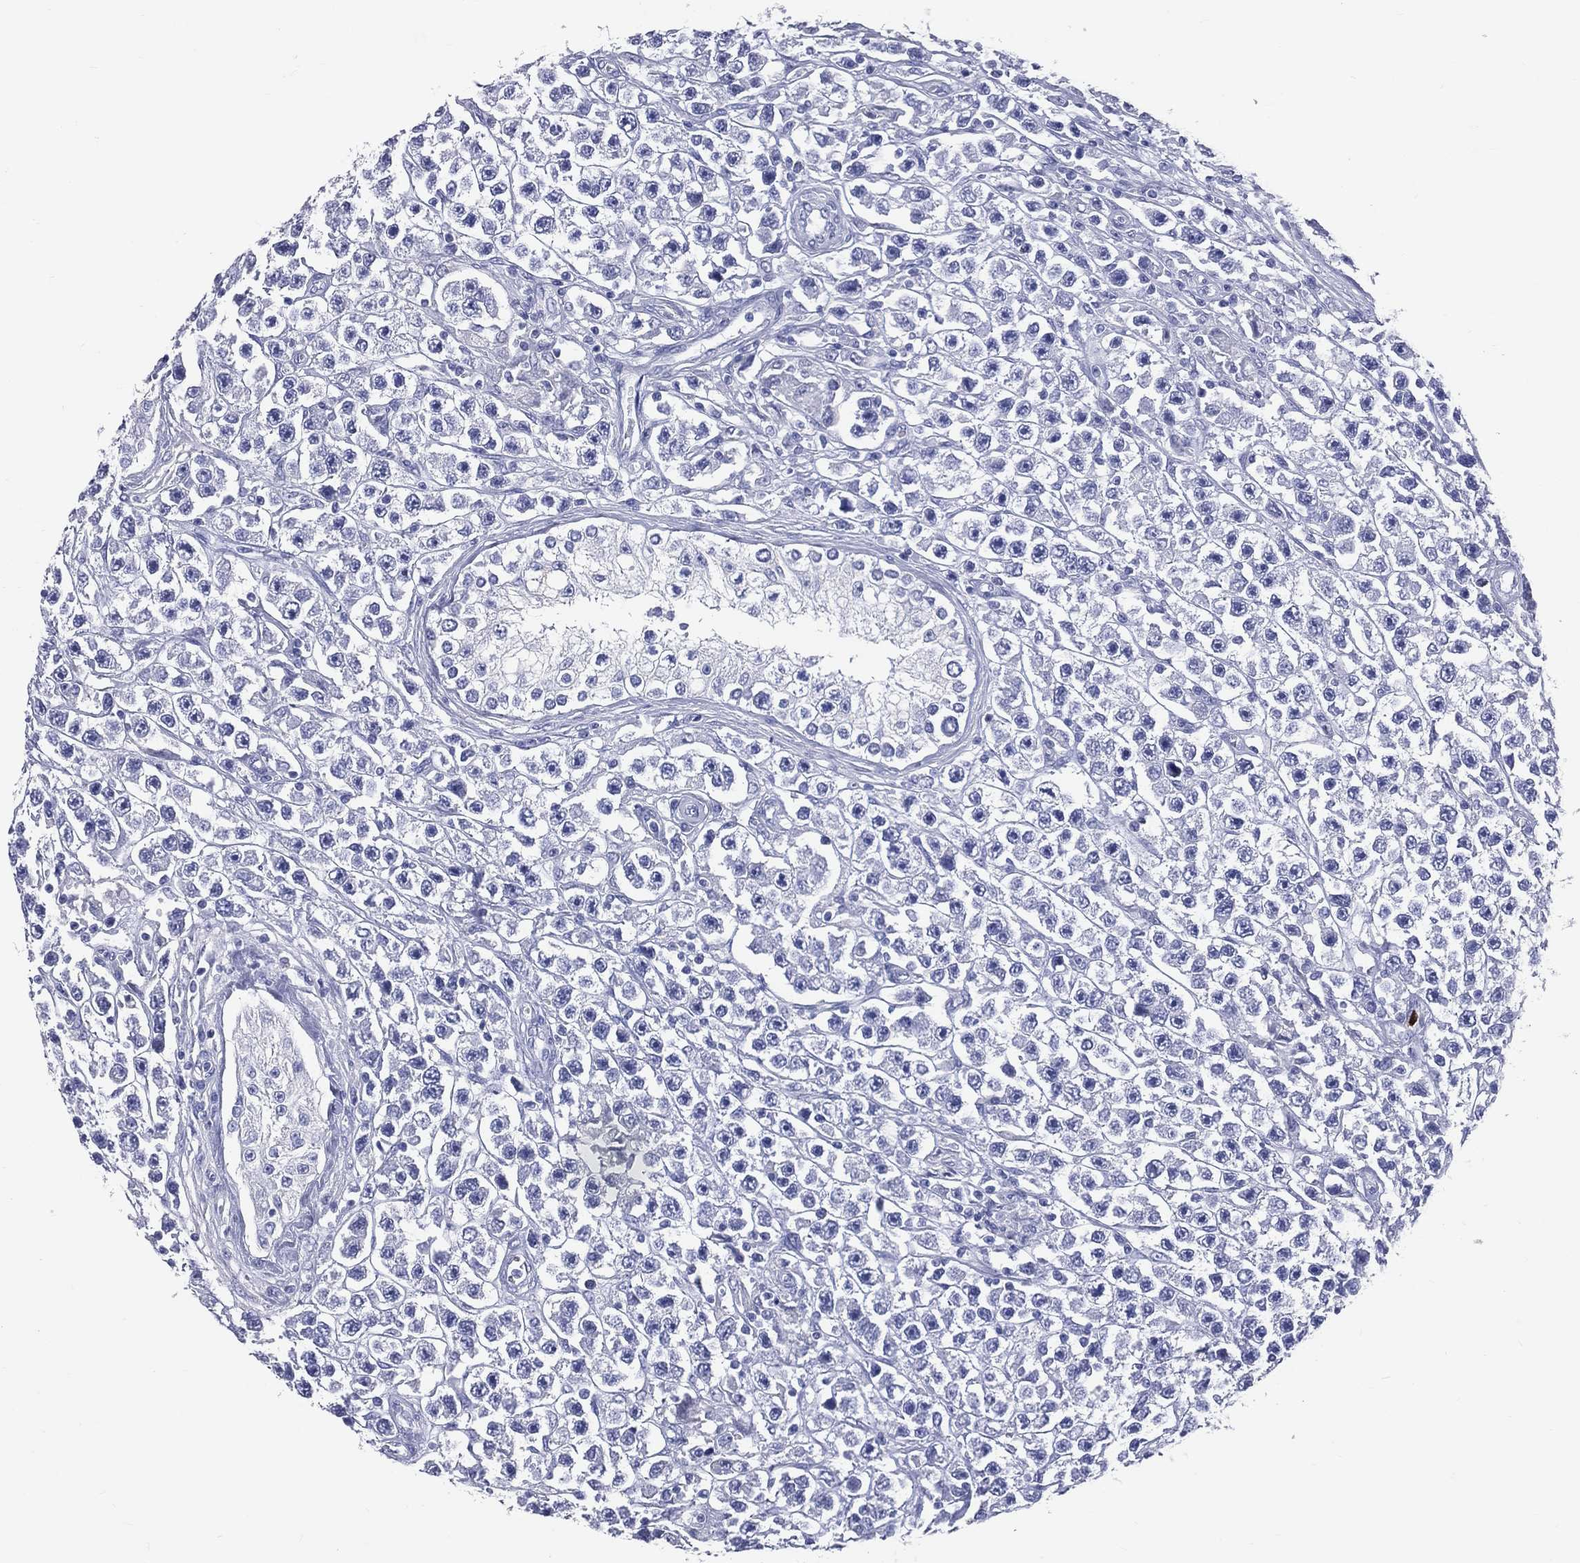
{"staining": {"intensity": "negative", "quantity": "none", "location": "none"}, "tissue": "testis cancer", "cell_type": "Tumor cells", "image_type": "cancer", "snomed": [{"axis": "morphology", "description": "Seminoma, NOS"}, {"axis": "topography", "description": "Testis"}], "caption": "There is no significant positivity in tumor cells of testis cancer (seminoma). (DAB IHC, high magnification).", "gene": "PGLYRP1", "patient": {"sex": "male", "age": 45}}